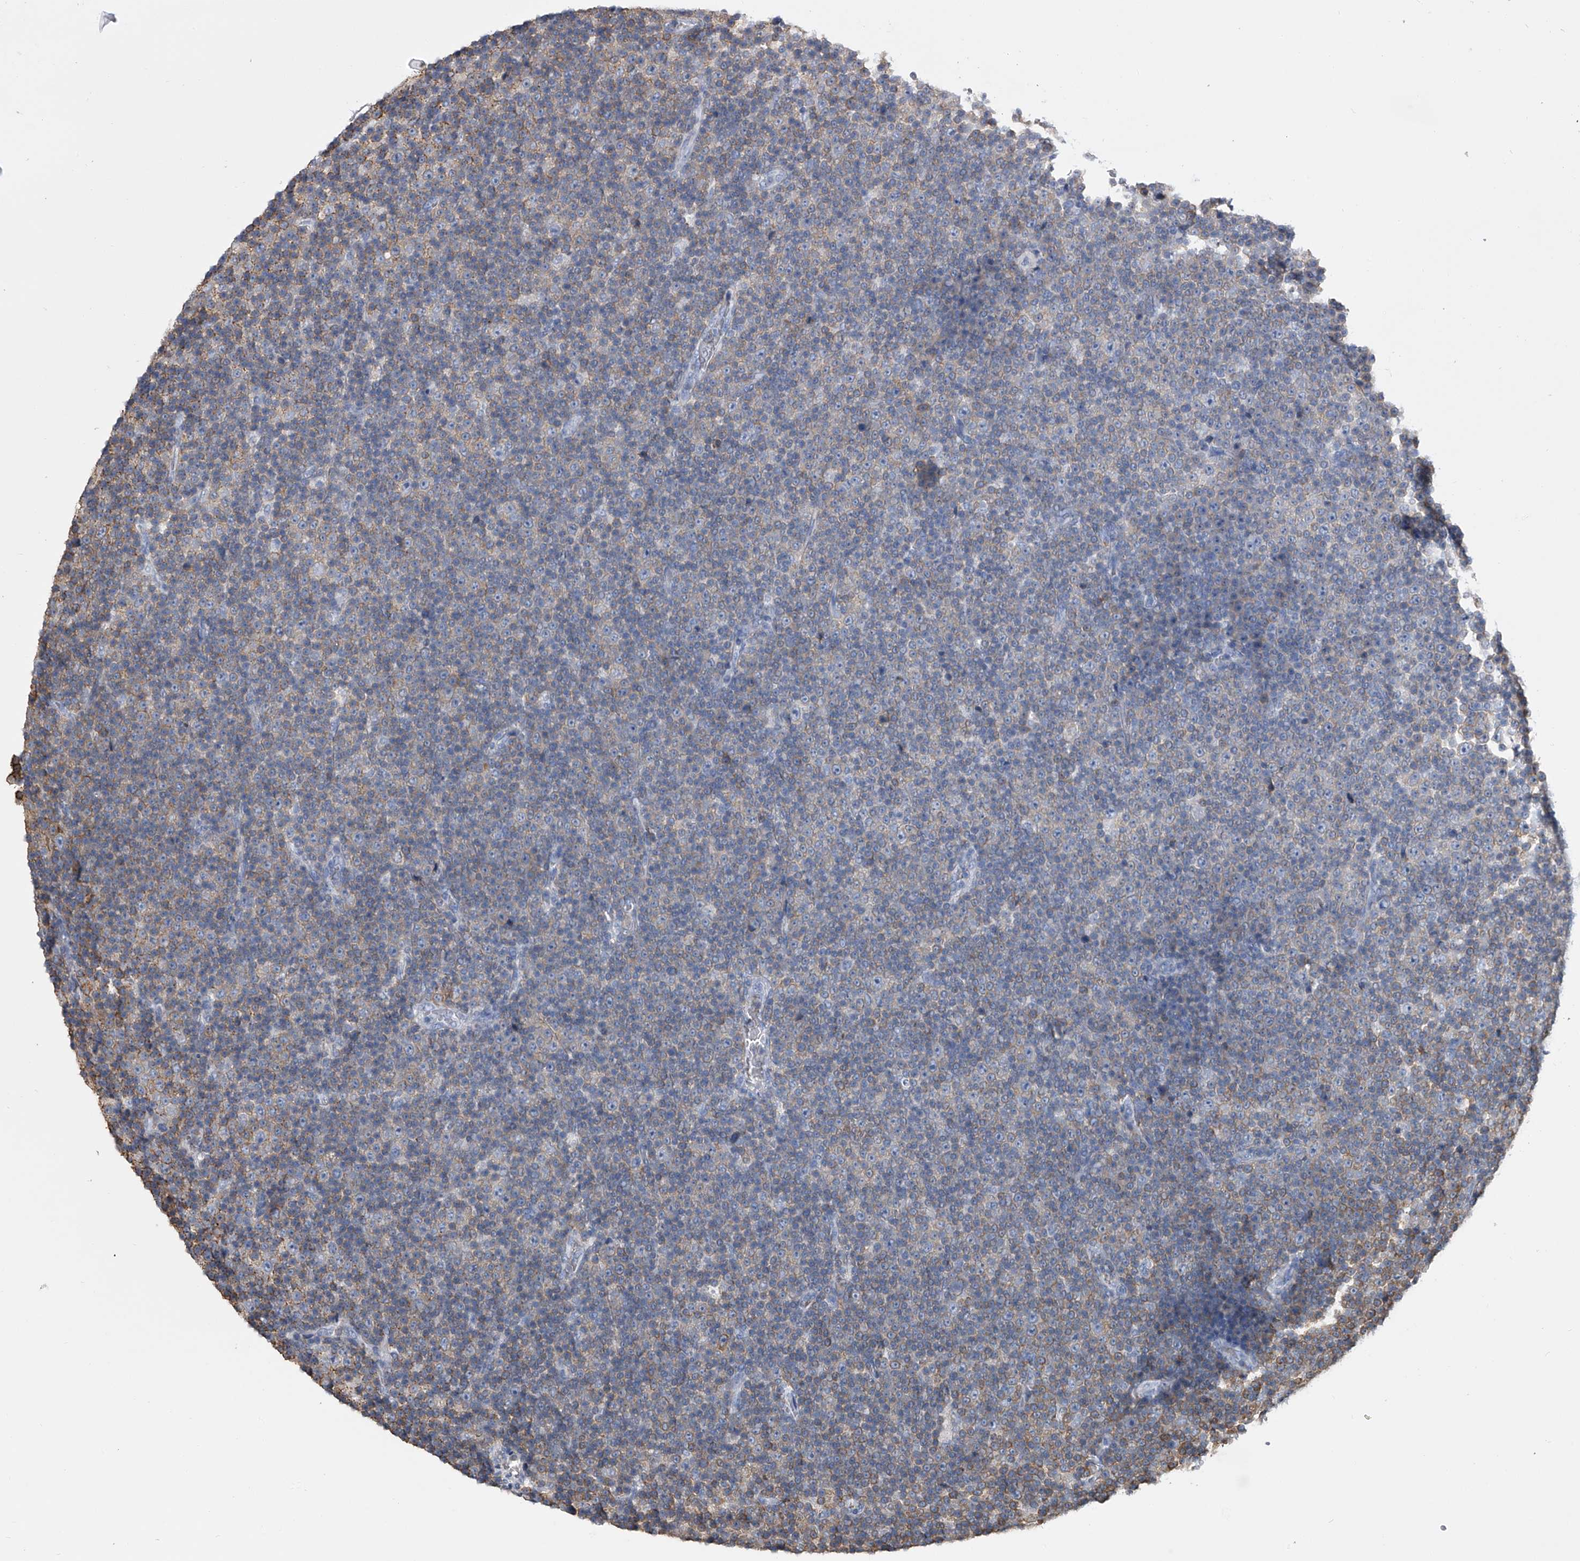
{"staining": {"intensity": "negative", "quantity": "none", "location": "none"}, "tissue": "lymphoma", "cell_type": "Tumor cells", "image_type": "cancer", "snomed": [{"axis": "morphology", "description": "Malignant lymphoma, non-Hodgkin's type, Low grade"}, {"axis": "topography", "description": "Lymph node"}], "caption": "This is an immunohistochemistry histopathology image of human low-grade malignant lymphoma, non-Hodgkin's type. There is no positivity in tumor cells.", "gene": "TASP1", "patient": {"sex": "female", "age": 67}}